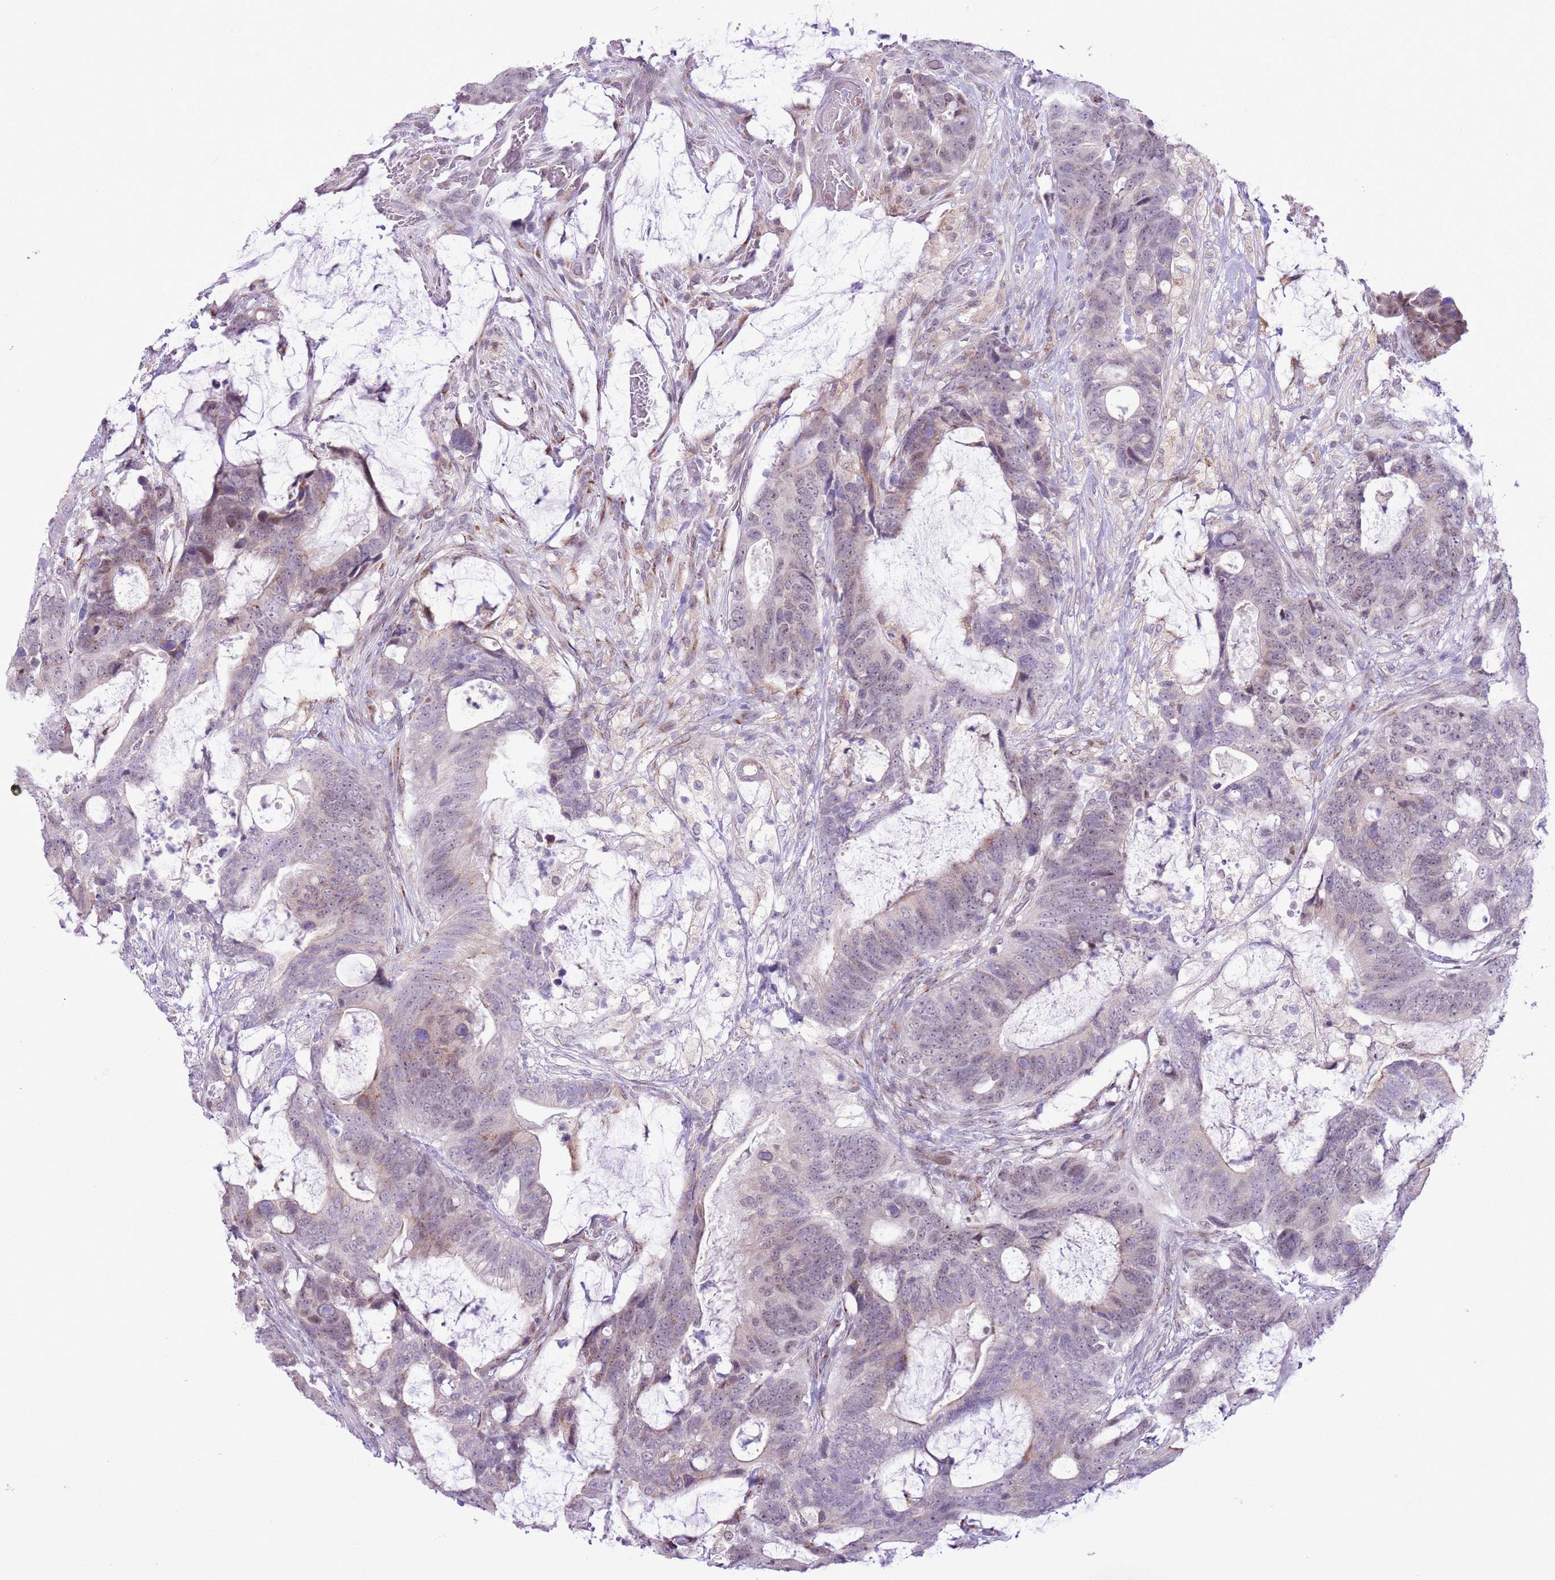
{"staining": {"intensity": "moderate", "quantity": "<25%", "location": "cytoplasmic/membranous"}, "tissue": "colorectal cancer", "cell_type": "Tumor cells", "image_type": "cancer", "snomed": [{"axis": "morphology", "description": "Adenocarcinoma, NOS"}, {"axis": "topography", "description": "Colon"}], "caption": "A brown stain shows moderate cytoplasmic/membranous staining of a protein in colorectal cancer tumor cells.", "gene": "ZNF576", "patient": {"sex": "female", "age": 82}}